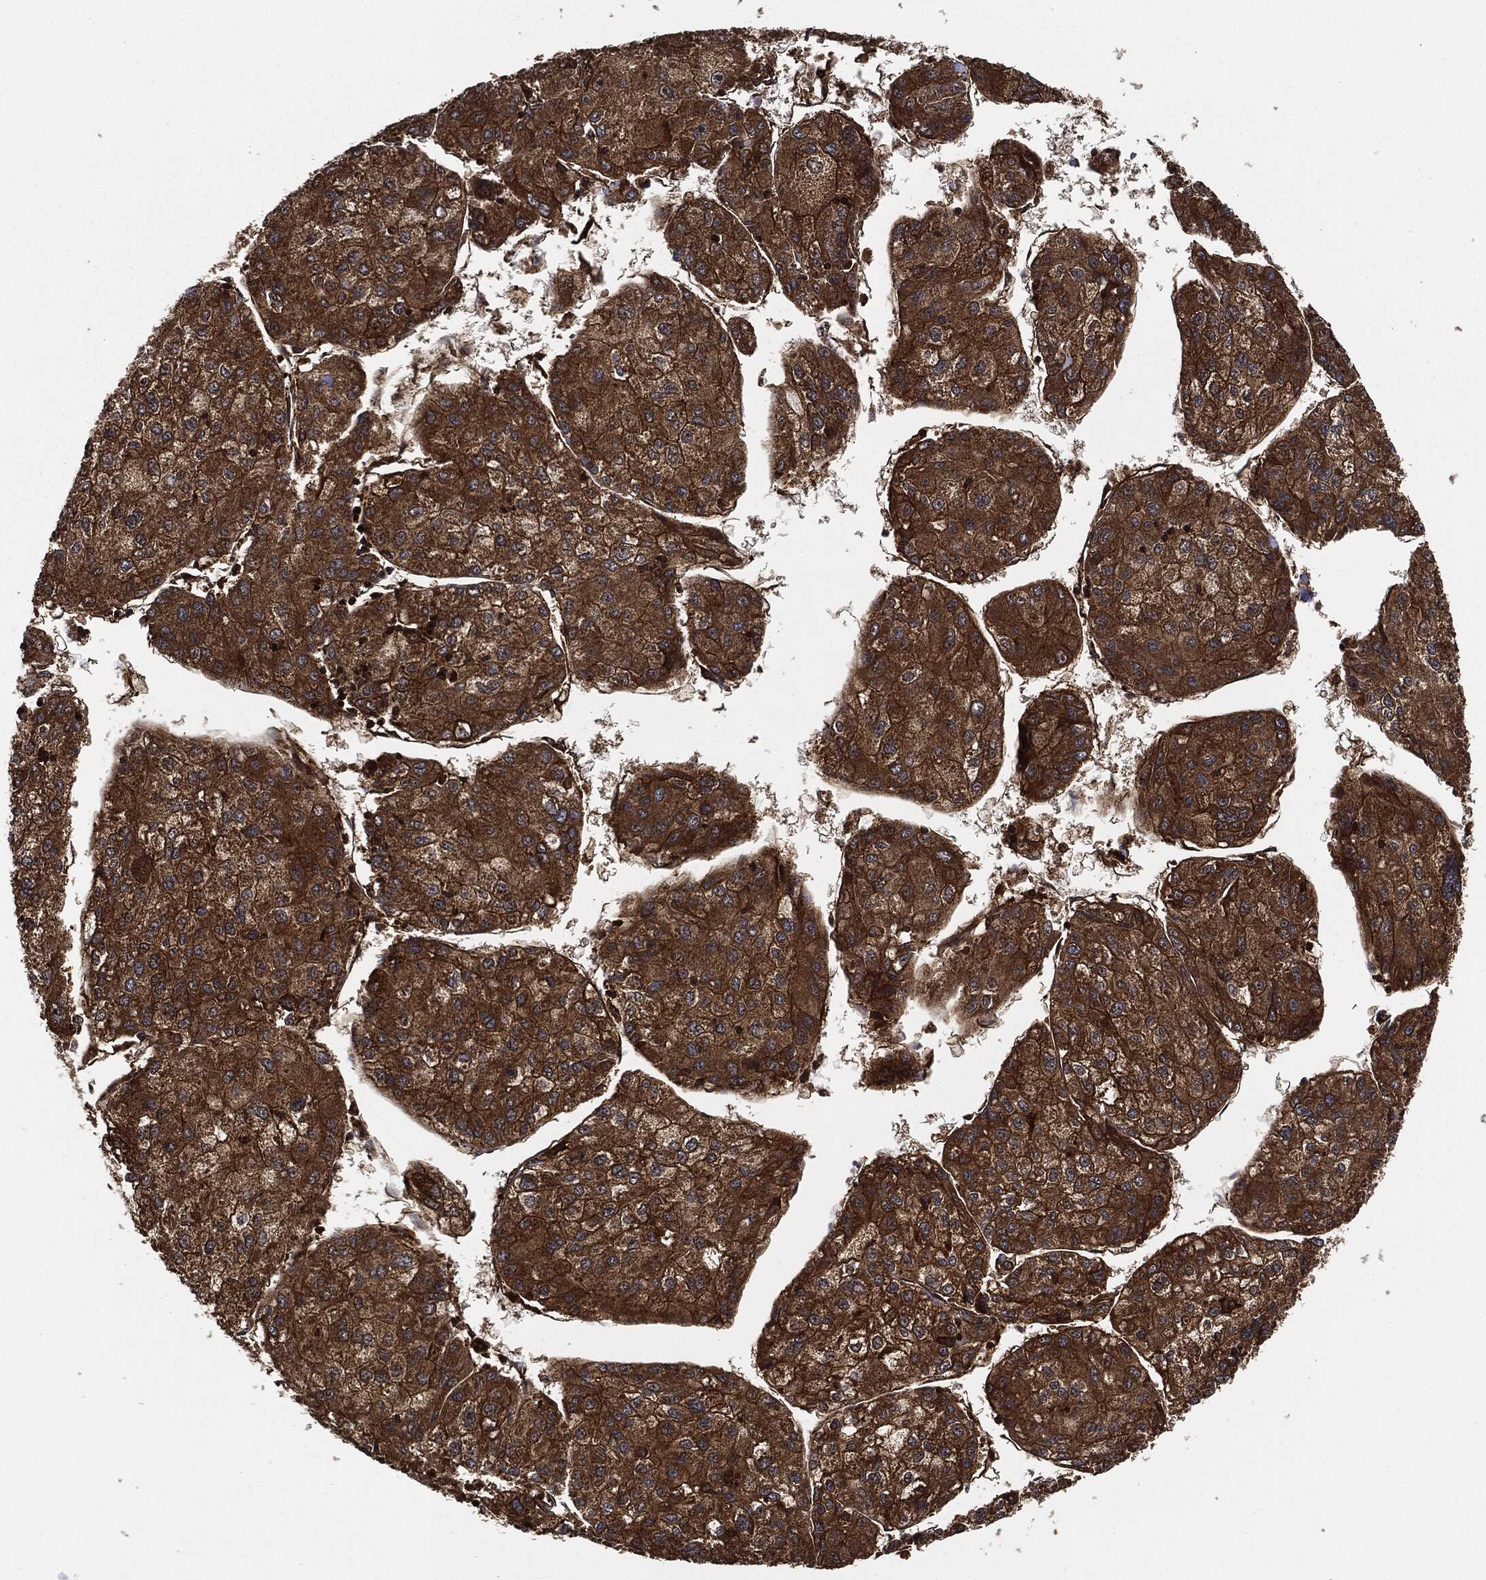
{"staining": {"intensity": "strong", "quantity": ">75%", "location": "cytoplasmic/membranous"}, "tissue": "liver cancer", "cell_type": "Tumor cells", "image_type": "cancer", "snomed": [{"axis": "morphology", "description": "Carcinoma, Hepatocellular, NOS"}, {"axis": "topography", "description": "Liver"}], "caption": "Immunohistochemical staining of liver cancer exhibits high levels of strong cytoplasmic/membranous protein expression in about >75% of tumor cells.", "gene": "CEP290", "patient": {"sex": "male", "age": 43}}